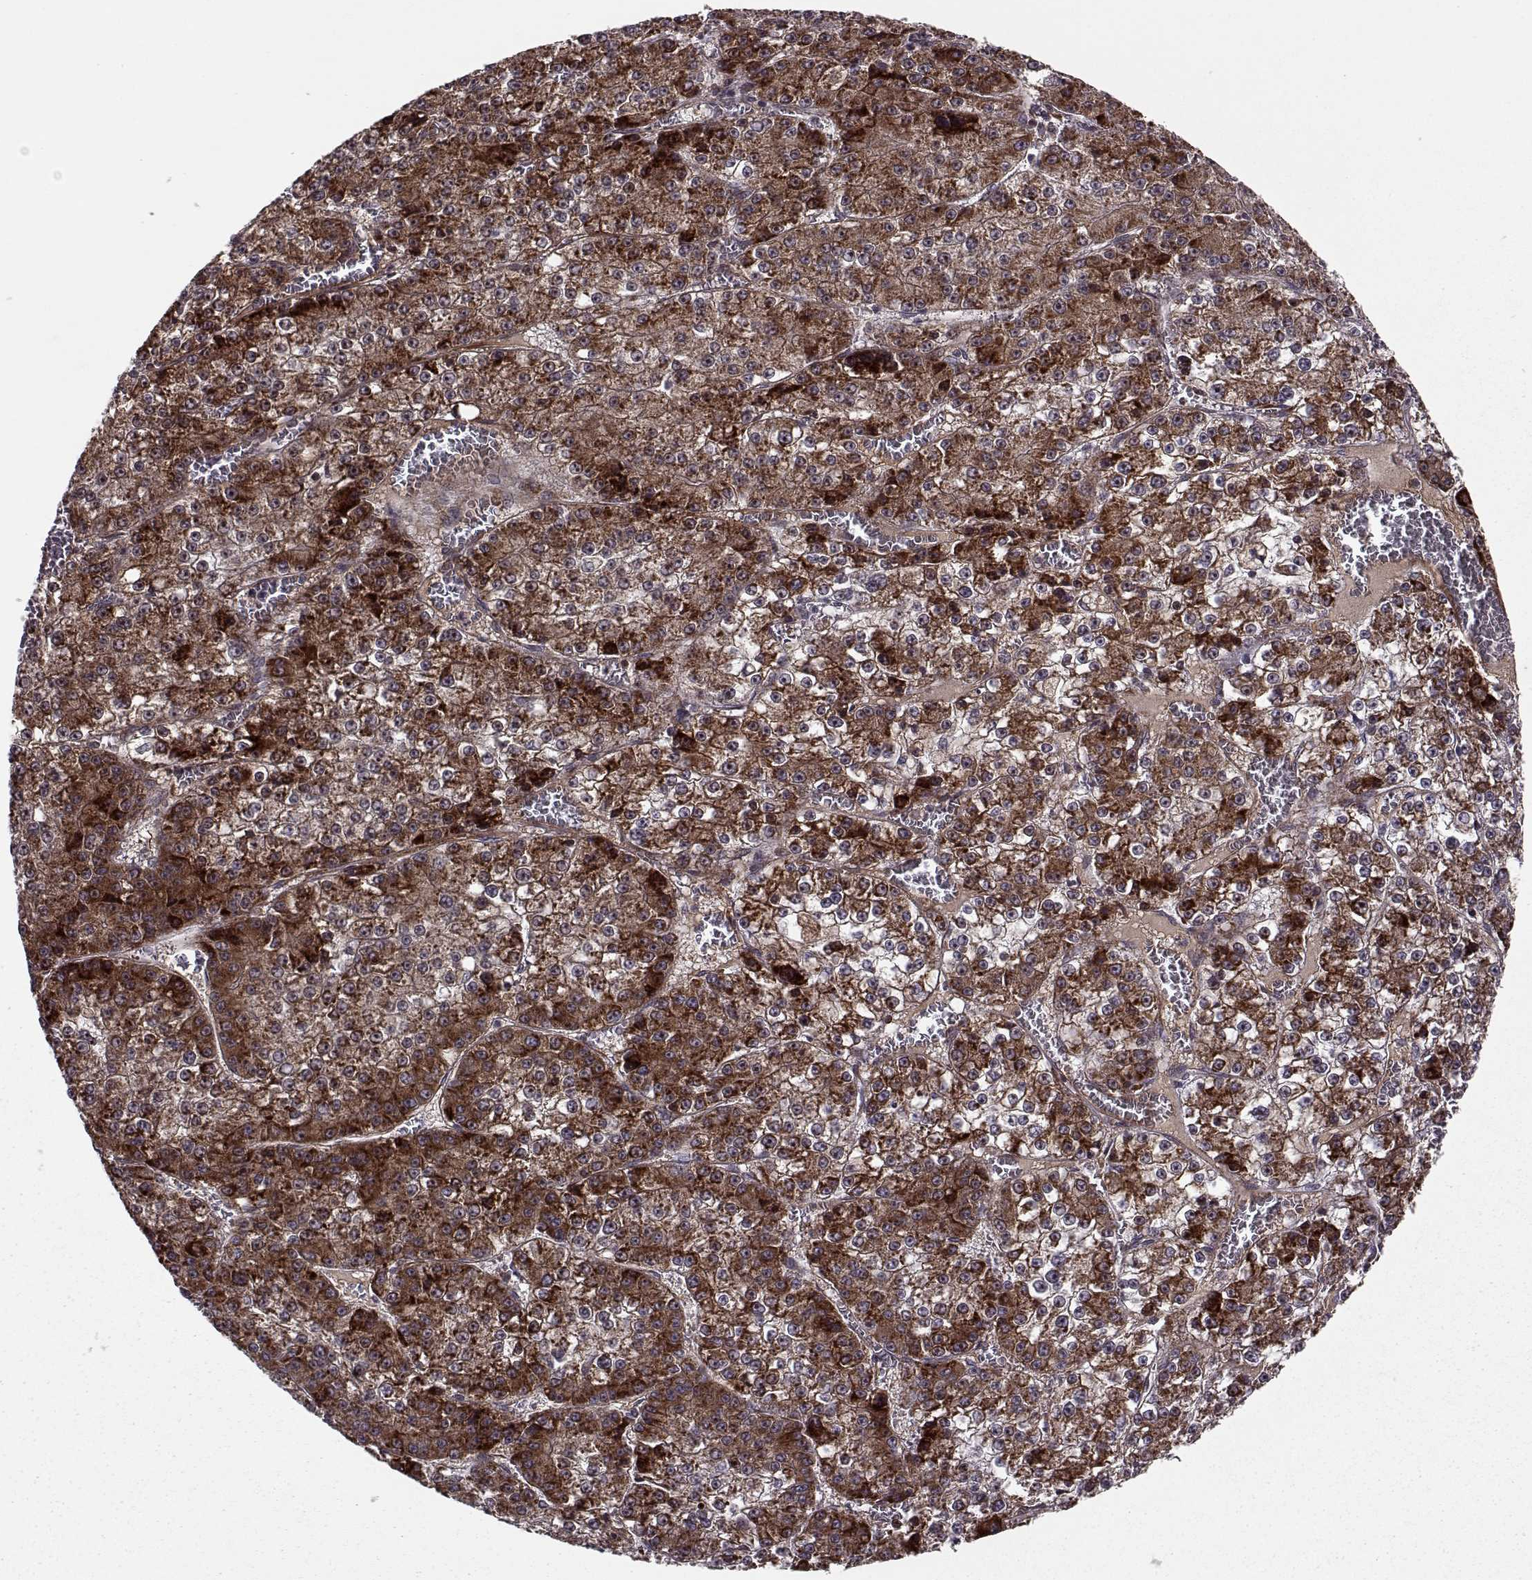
{"staining": {"intensity": "strong", "quantity": ">75%", "location": "cytoplasmic/membranous"}, "tissue": "liver cancer", "cell_type": "Tumor cells", "image_type": "cancer", "snomed": [{"axis": "morphology", "description": "Carcinoma, Hepatocellular, NOS"}, {"axis": "topography", "description": "Liver"}], "caption": "Immunohistochemistry image of neoplastic tissue: liver hepatocellular carcinoma stained using immunohistochemistry displays high levels of strong protein expression localized specifically in the cytoplasmic/membranous of tumor cells, appearing as a cytoplasmic/membranous brown color.", "gene": "RPL31", "patient": {"sex": "female", "age": 73}}